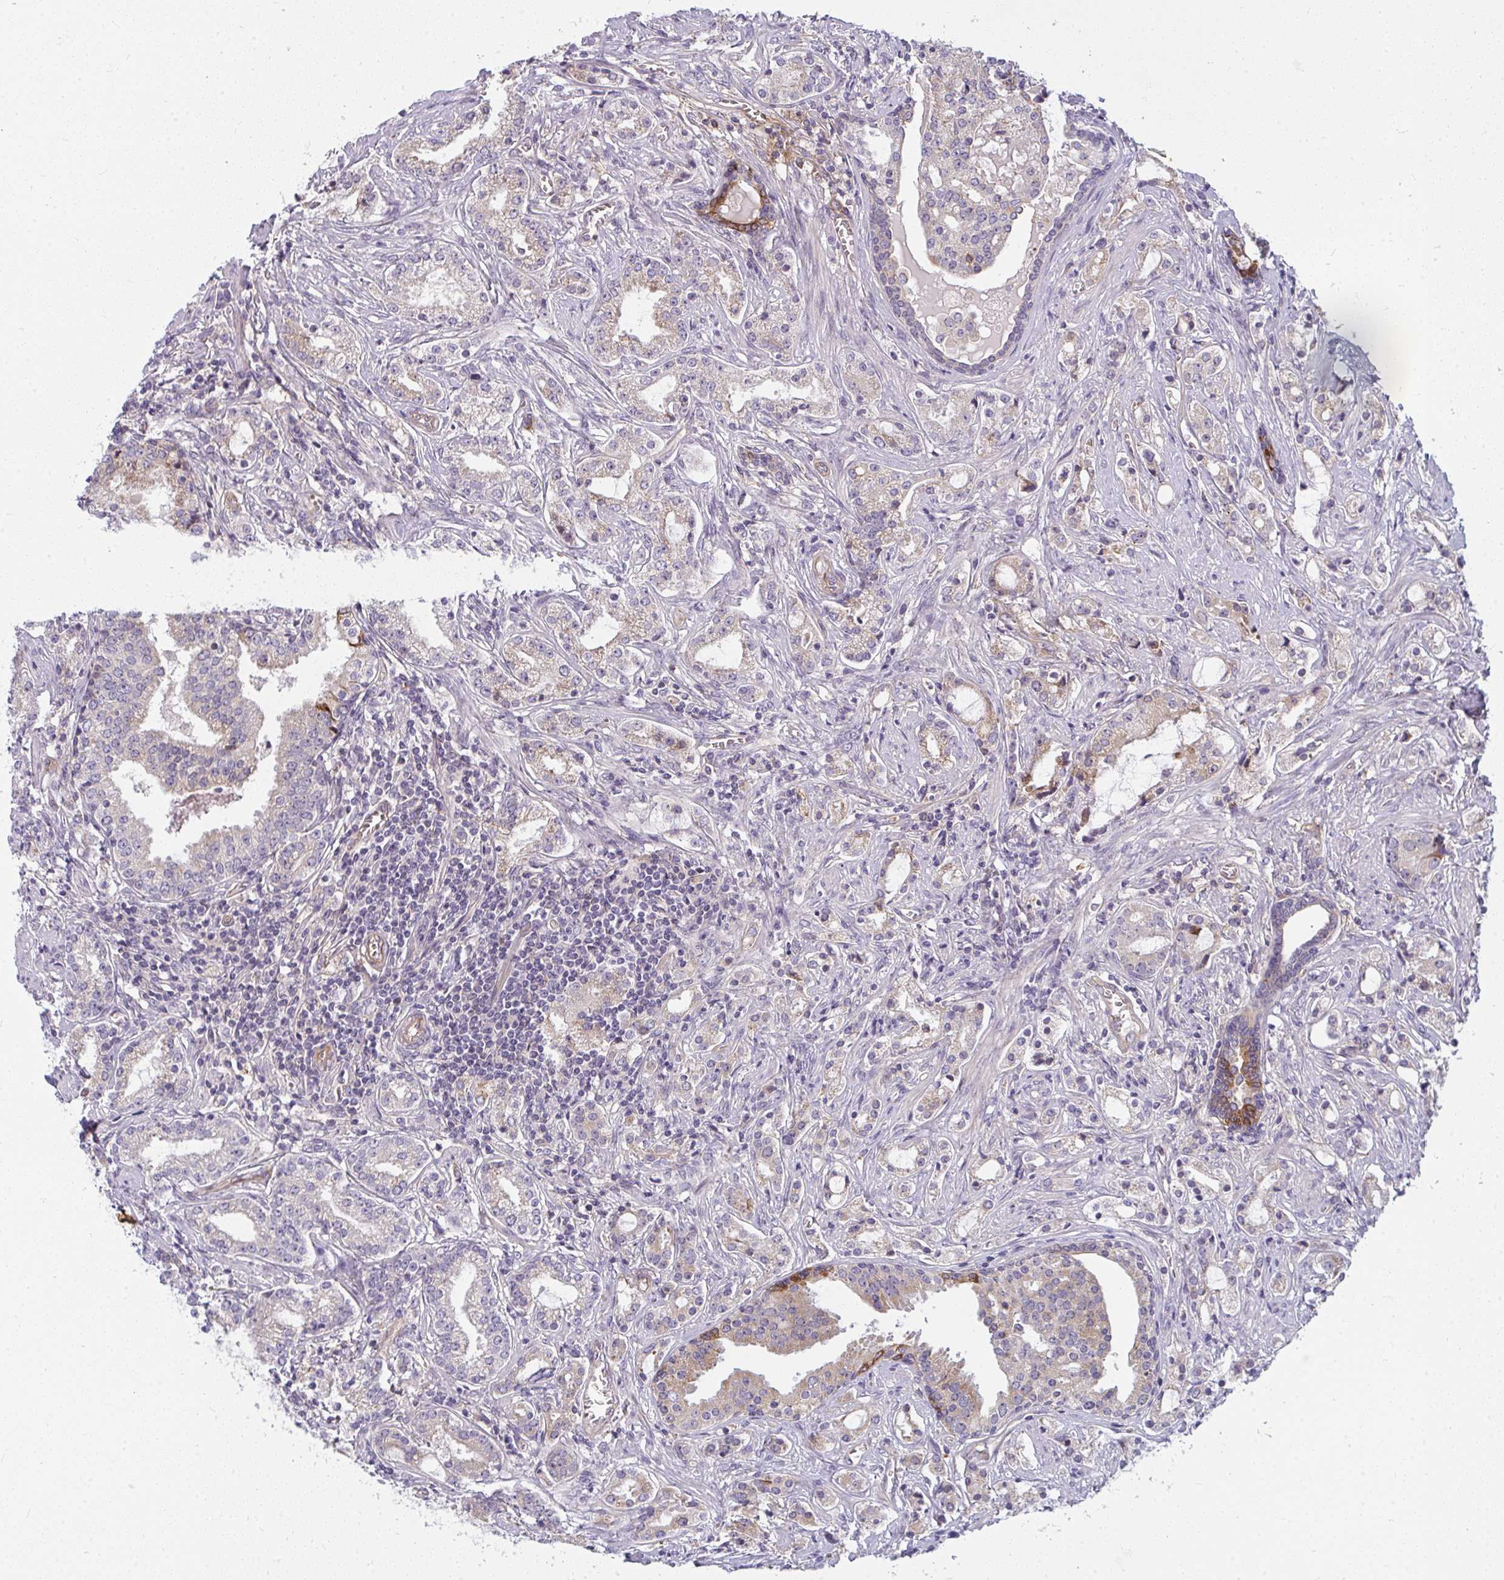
{"staining": {"intensity": "negative", "quantity": "none", "location": "none"}, "tissue": "prostate cancer", "cell_type": "Tumor cells", "image_type": "cancer", "snomed": [{"axis": "morphology", "description": "Adenocarcinoma, Medium grade"}, {"axis": "topography", "description": "Prostate"}], "caption": "DAB (3,3'-diaminobenzidine) immunohistochemical staining of prostate cancer reveals no significant expression in tumor cells. Brightfield microscopy of immunohistochemistry stained with DAB (brown) and hematoxylin (blue), captured at high magnification.", "gene": "IFIT3", "patient": {"sex": "male", "age": 57}}